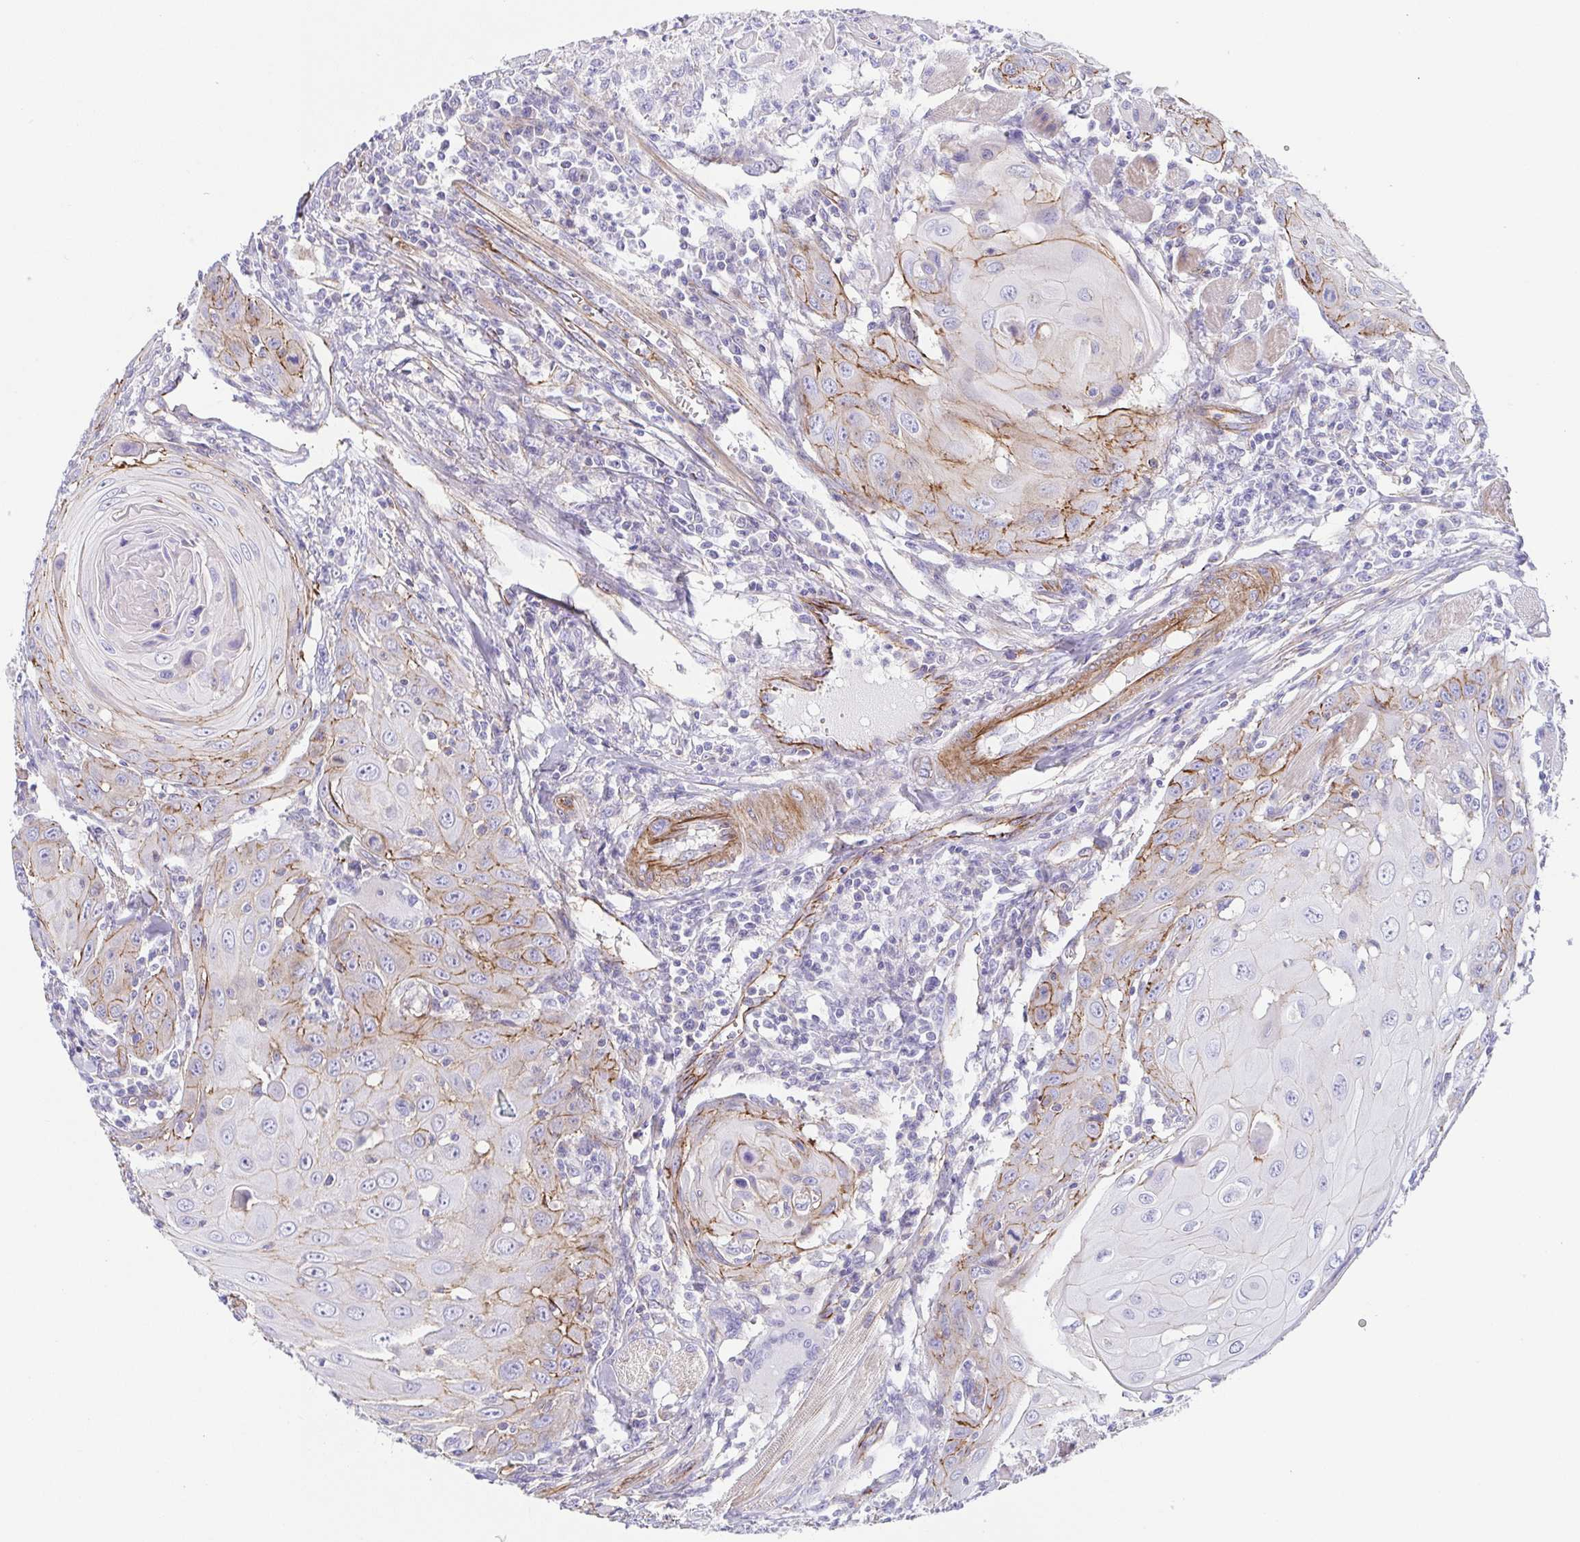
{"staining": {"intensity": "moderate", "quantity": "<25%", "location": "cytoplasmic/membranous"}, "tissue": "head and neck cancer", "cell_type": "Tumor cells", "image_type": "cancer", "snomed": [{"axis": "morphology", "description": "Squamous cell carcinoma, NOS"}, {"axis": "topography", "description": "Head-Neck"}], "caption": "Immunohistochemistry of human head and neck cancer demonstrates low levels of moderate cytoplasmic/membranous expression in approximately <25% of tumor cells. The staining was performed using DAB (3,3'-diaminobenzidine), with brown indicating positive protein expression. Nuclei are stained blue with hematoxylin.", "gene": "TRAM2", "patient": {"sex": "female", "age": 80}}